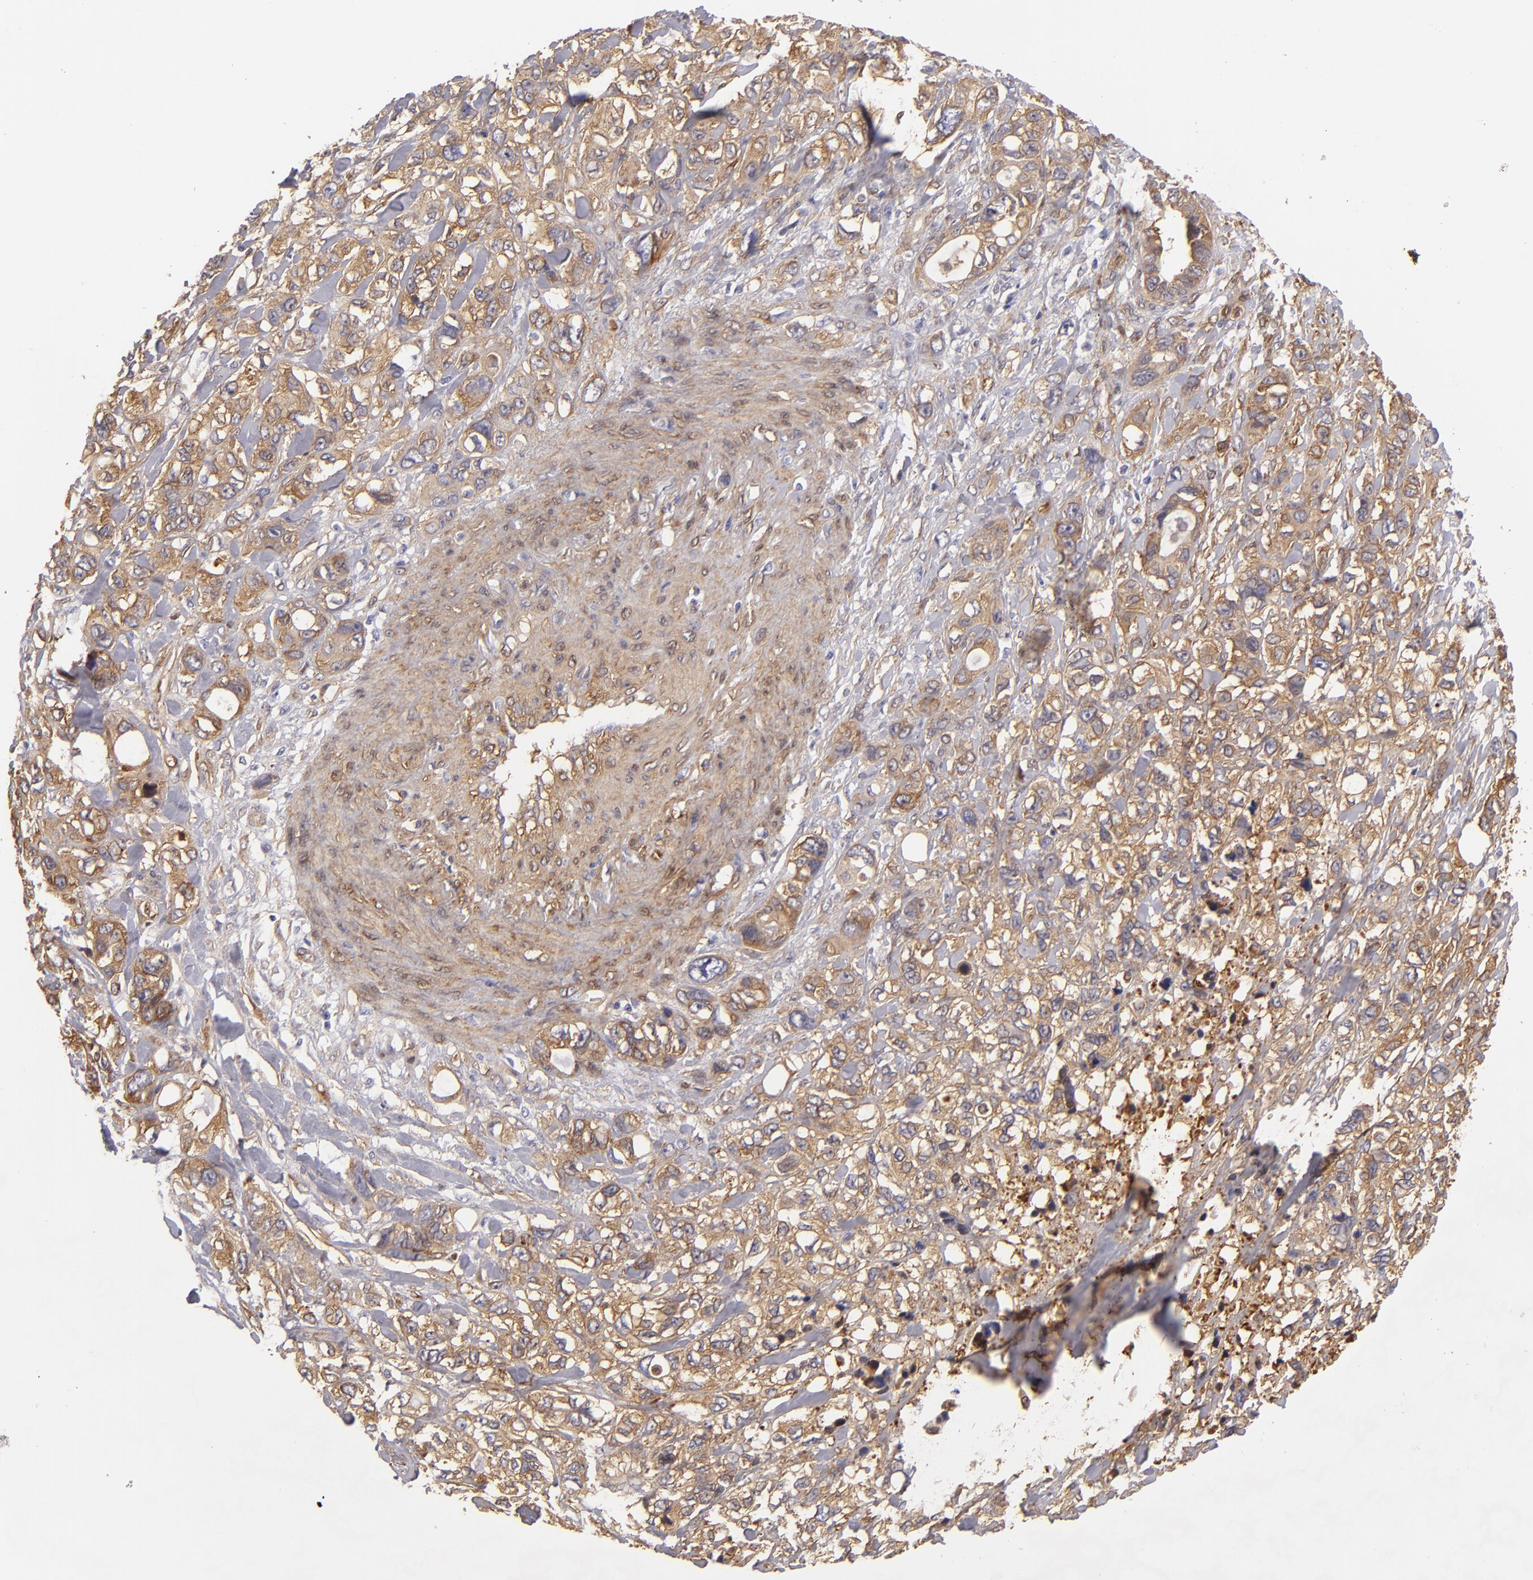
{"staining": {"intensity": "weak", "quantity": ">75%", "location": "cytoplasmic/membranous"}, "tissue": "stomach cancer", "cell_type": "Tumor cells", "image_type": "cancer", "snomed": [{"axis": "morphology", "description": "Adenocarcinoma, NOS"}, {"axis": "topography", "description": "Stomach, upper"}], "caption": "This is a photomicrograph of IHC staining of stomach adenocarcinoma, which shows weak expression in the cytoplasmic/membranous of tumor cells.", "gene": "VCL", "patient": {"sex": "male", "age": 47}}